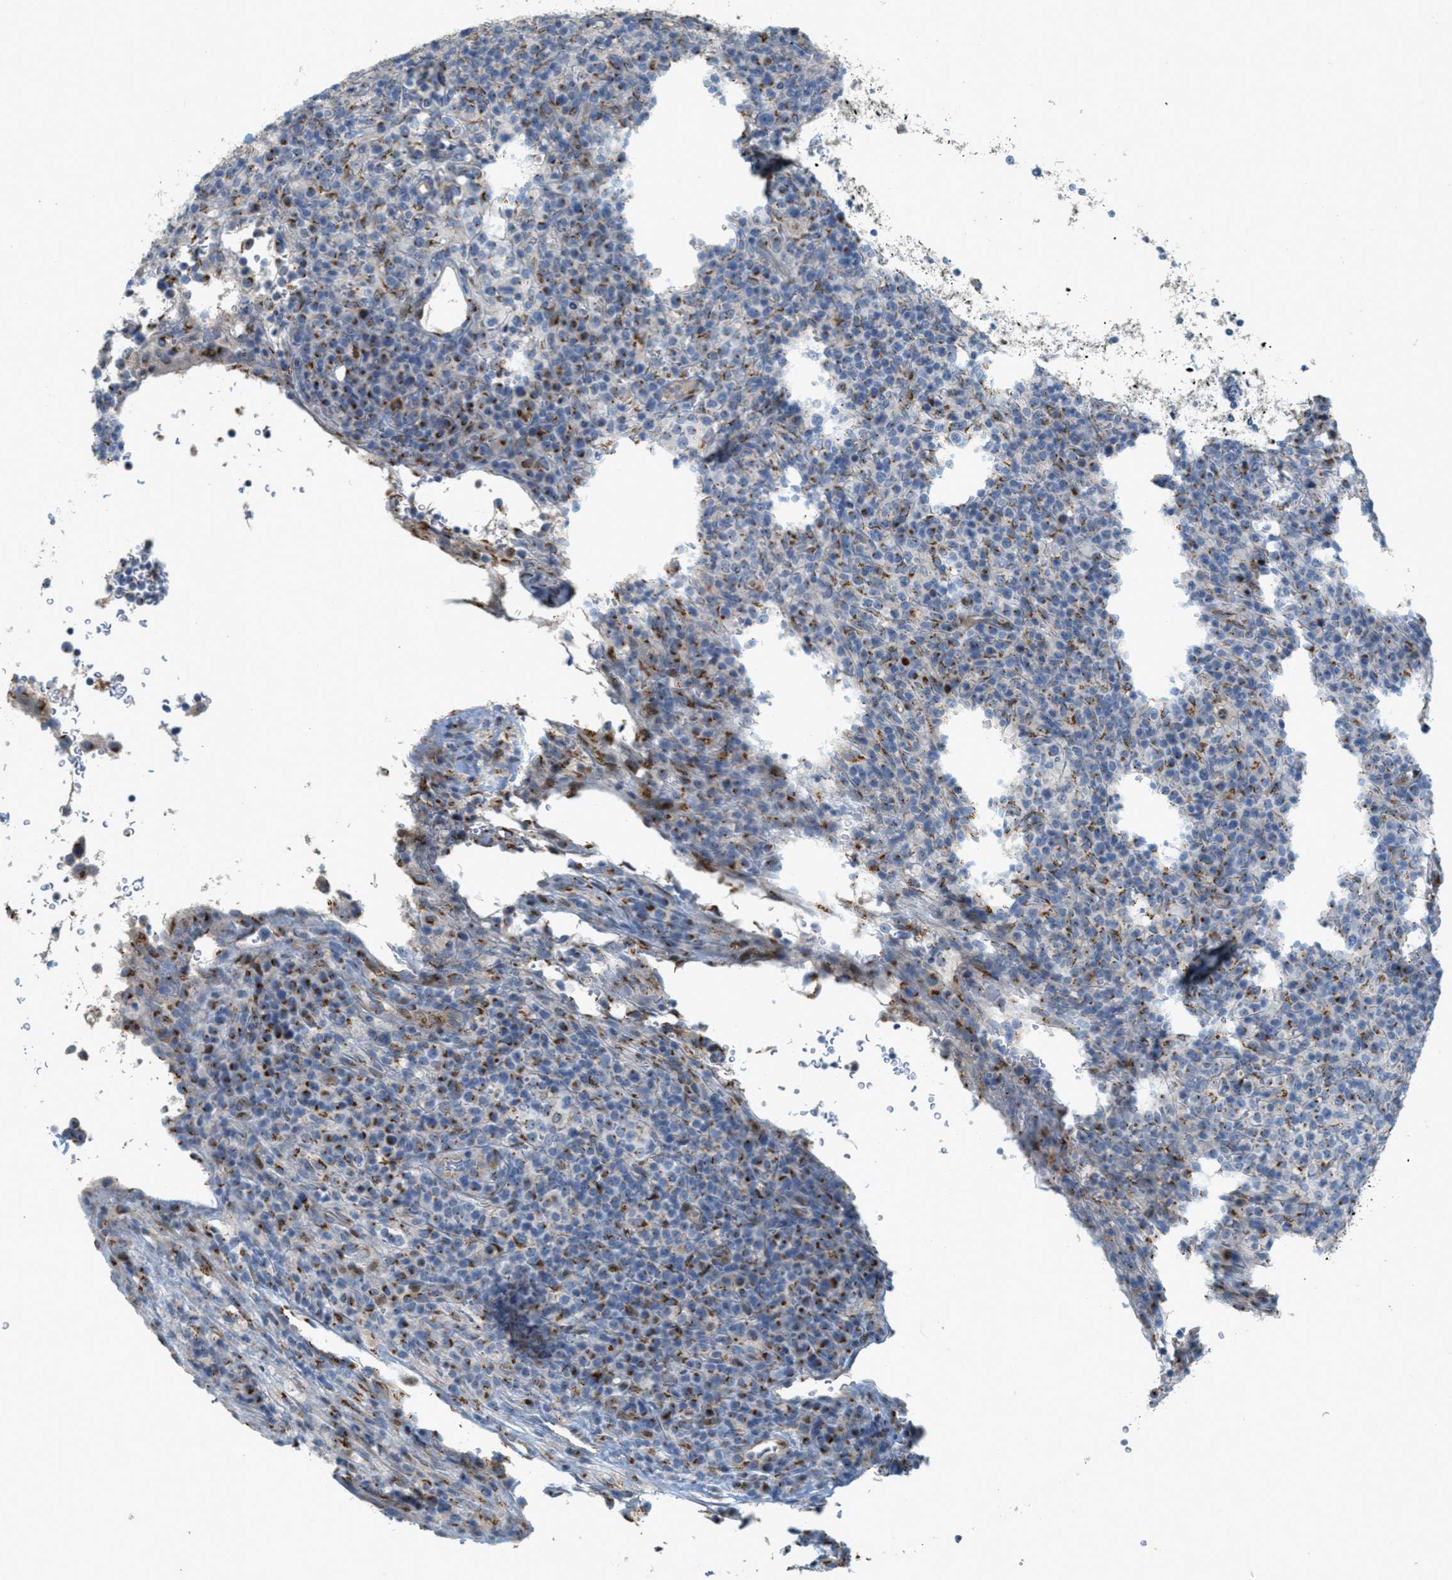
{"staining": {"intensity": "moderate", "quantity": "25%-75%", "location": "cytoplasmic/membranous"}, "tissue": "lymphoma", "cell_type": "Tumor cells", "image_type": "cancer", "snomed": [{"axis": "morphology", "description": "Malignant lymphoma, non-Hodgkin's type, High grade"}, {"axis": "topography", "description": "Lymph node"}], "caption": "A medium amount of moderate cytoplasmic/membranous positivity is seen in approximately 25%-75% of tumor cells in high-grade malignant lymphoma, non-Hodgkin's type tissue.", "gene": "ZFPL1", "patient": {"sex": "female", "age": 76}}